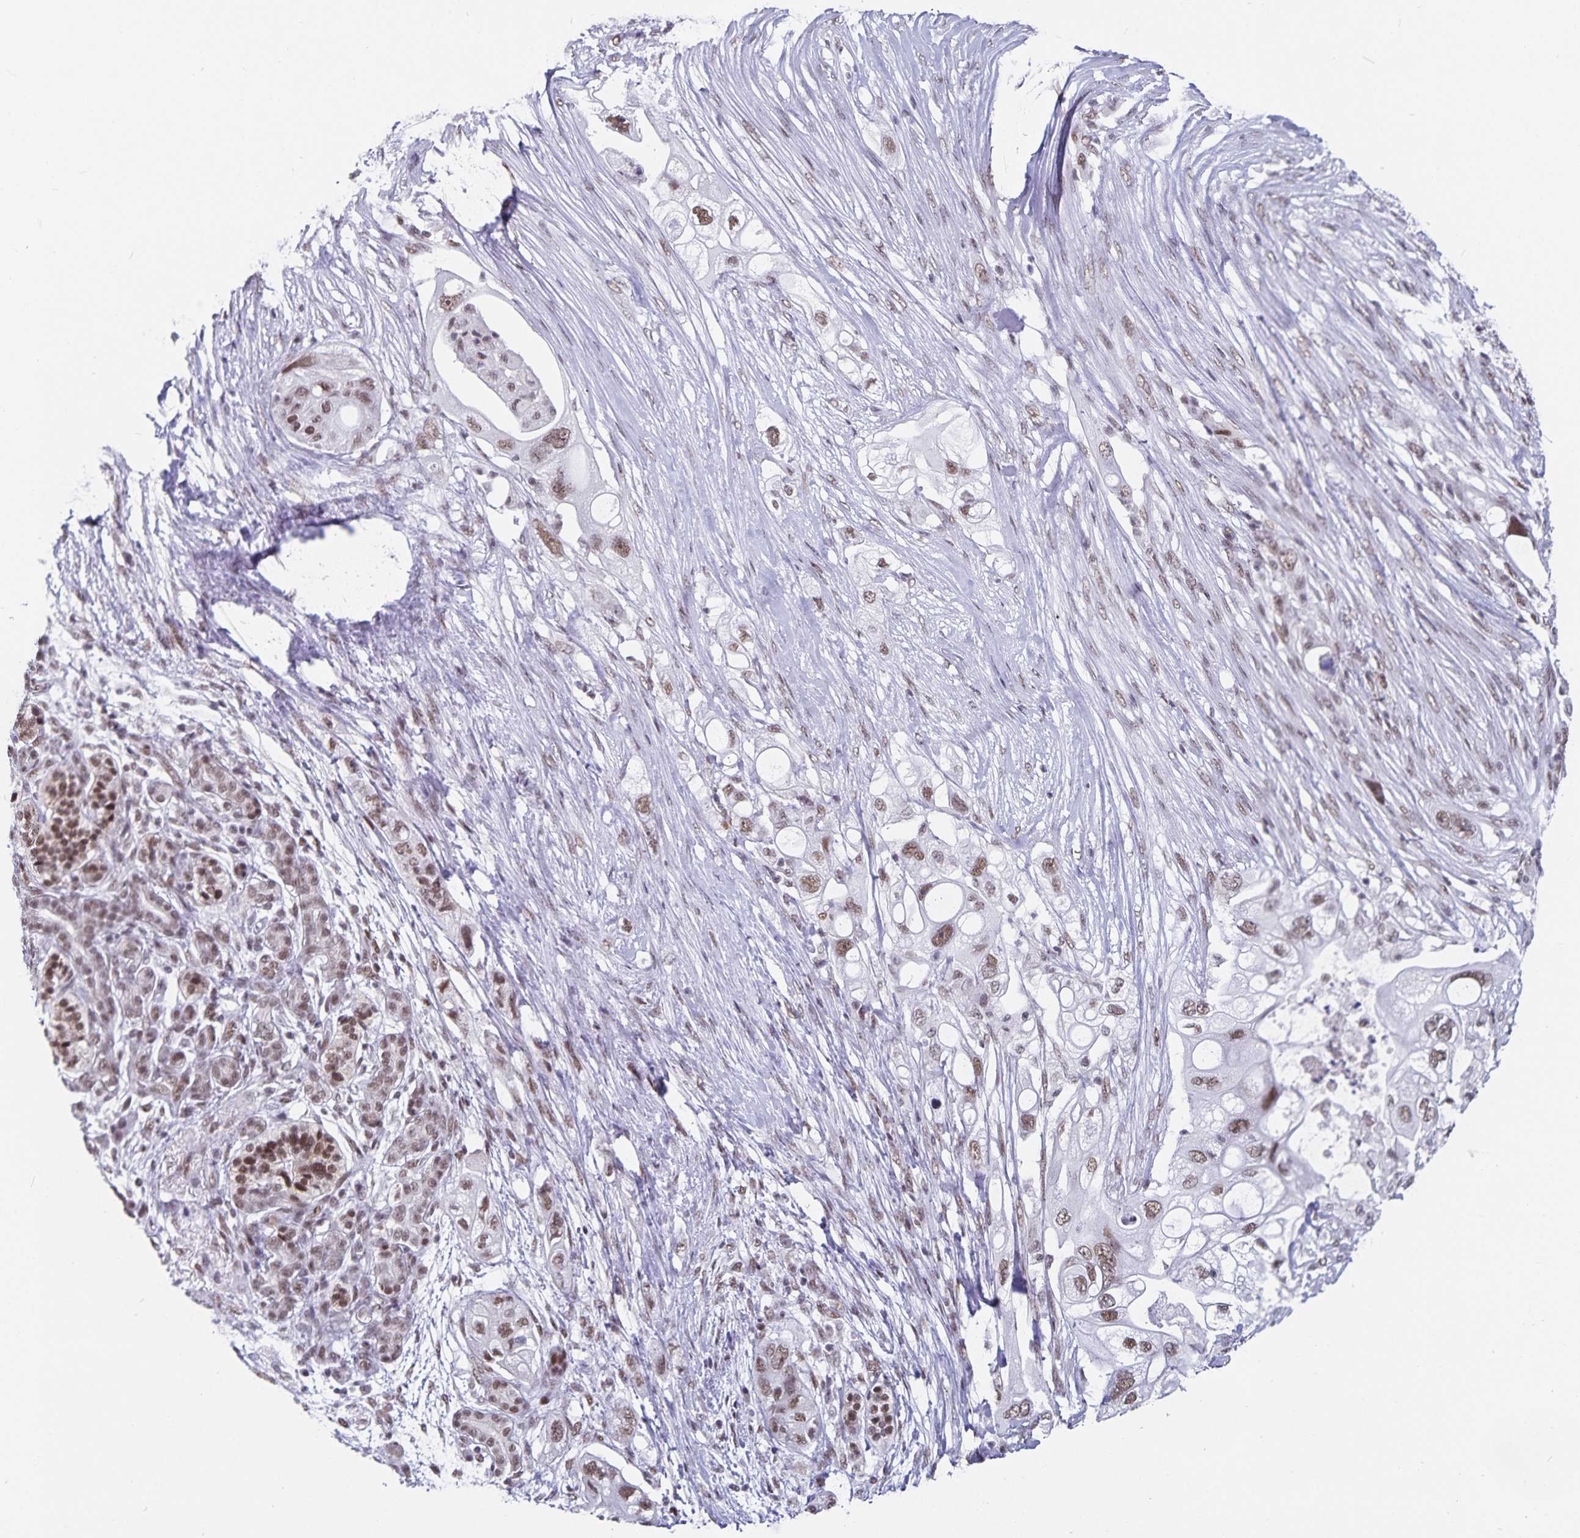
{"staining": {"intensity": "weak", "quantity": ">75%", "location": "nuclear"}, "tissue": "pancreatic cancer", "cell_type": "Tumor cells", "image_type": "cancer", "snomed": [{"axis": "morphology", "description": "Adenocarcinoma, NOS"}, {"axis": "topography", "description": "Pancreas"}], "caption": "Adenocarcinoma (pancreatic) stained with DAB (3,3'-diaminobenzidine) IHC shows low levels of weak nuclear staining in approximately >75% of tumor cells. (IHC, brightfield microscopy, high magnification).", "gene": "PBX2", "patient": {"sex": "female", "age": 72}}